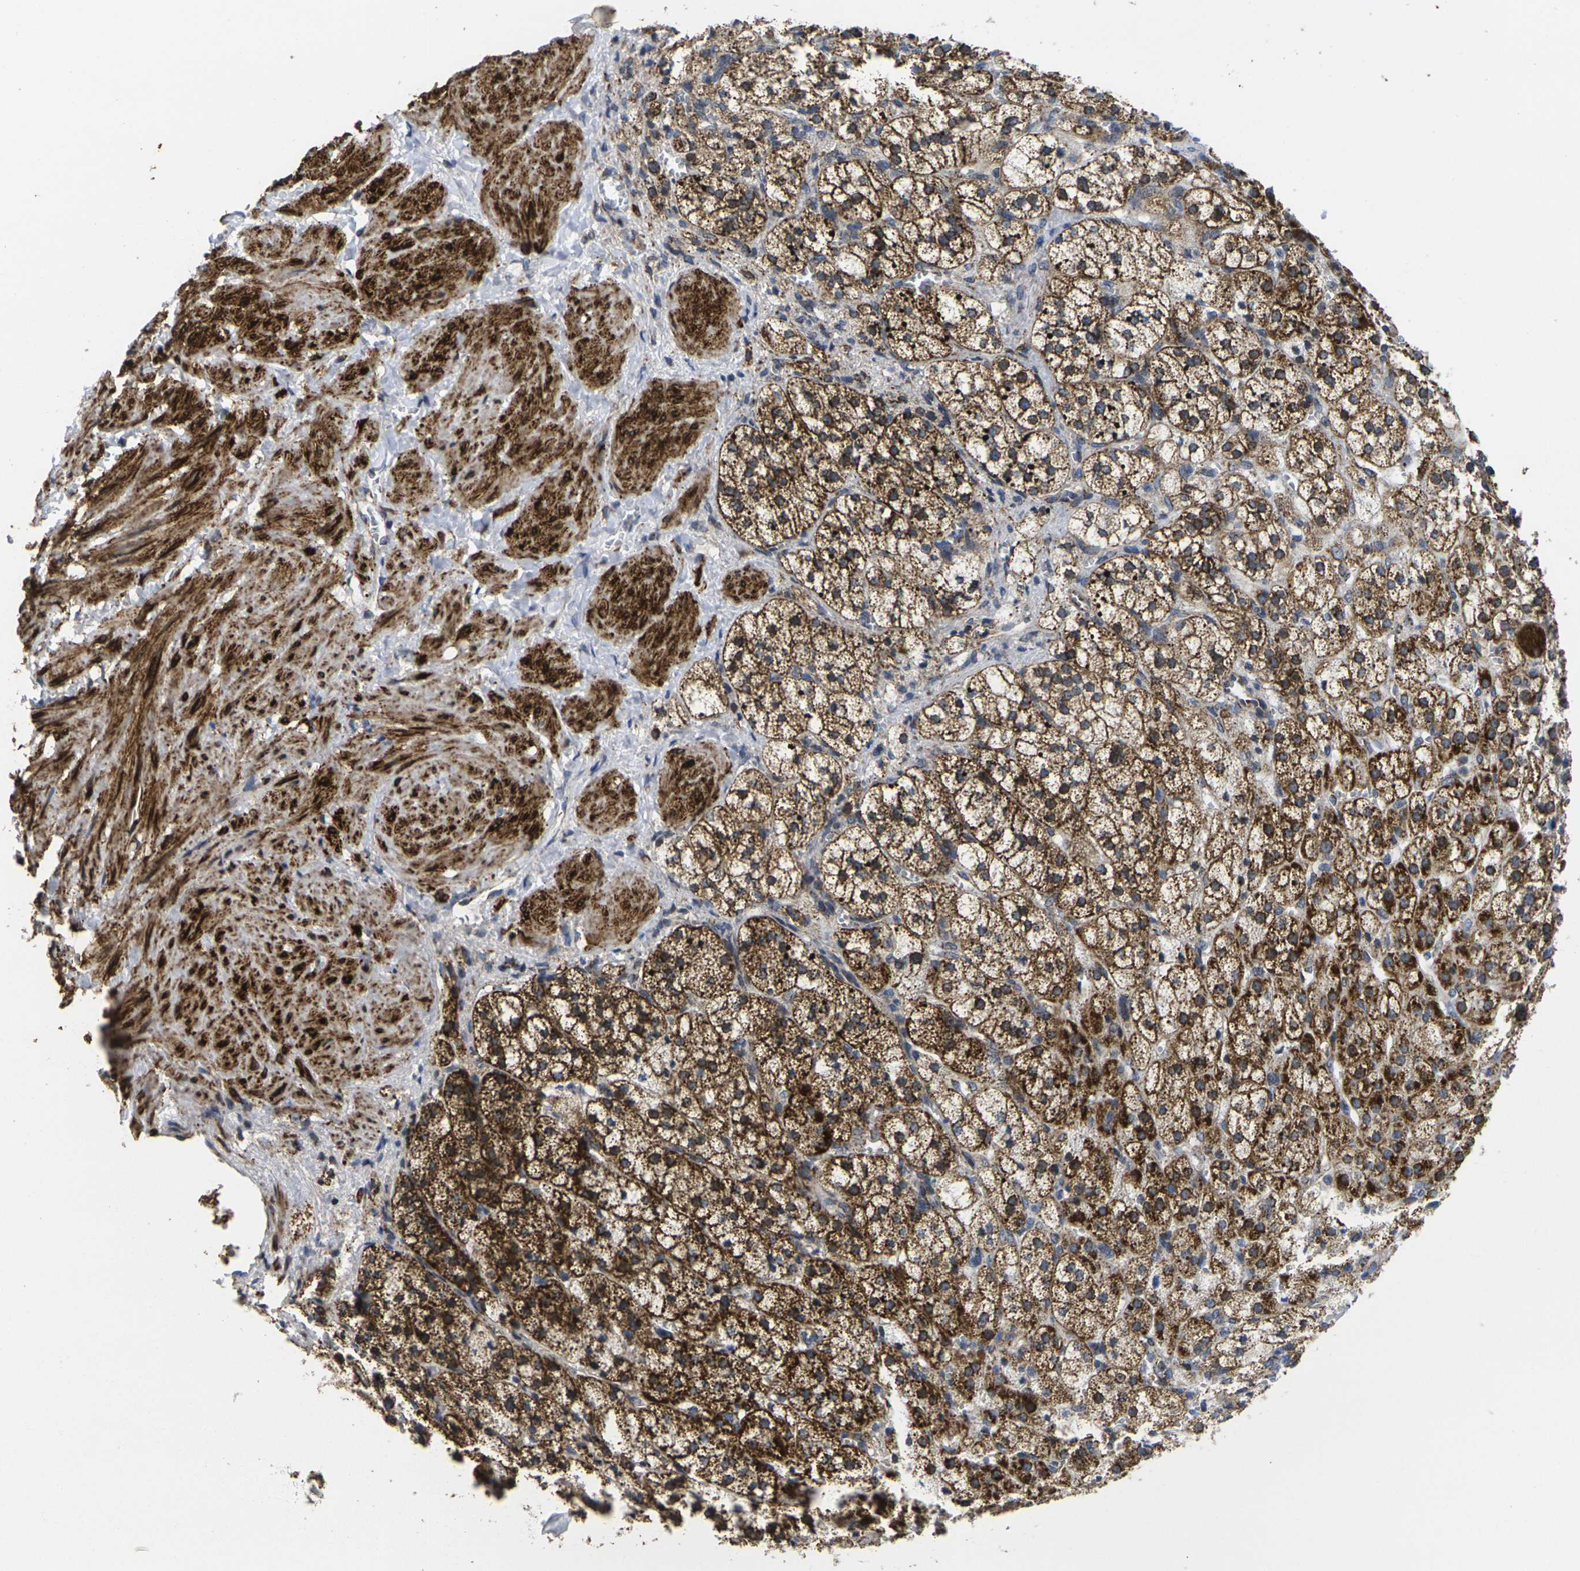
{"staining": {"intensity": "strong", "quantity": ">75%", "location": "cytoplasmic/membranous"}, "tissue": "adrenal gland", "cell_type": "Glandular cells", "image_type": "normal", "snomed": [{"axis": "morphology", "description": "Normal tissue, NOS"}, {"axis": "topography", "description": "Adrenal gland"}], "caption": "The micrograph shows staining of unremarkable adrenal gland, revealing strong cytoplasmic/membranous protein staining (brown color) within glandular cells.", "gene": "P2RY11", "patient": {"sex": "male", "age": 56}}